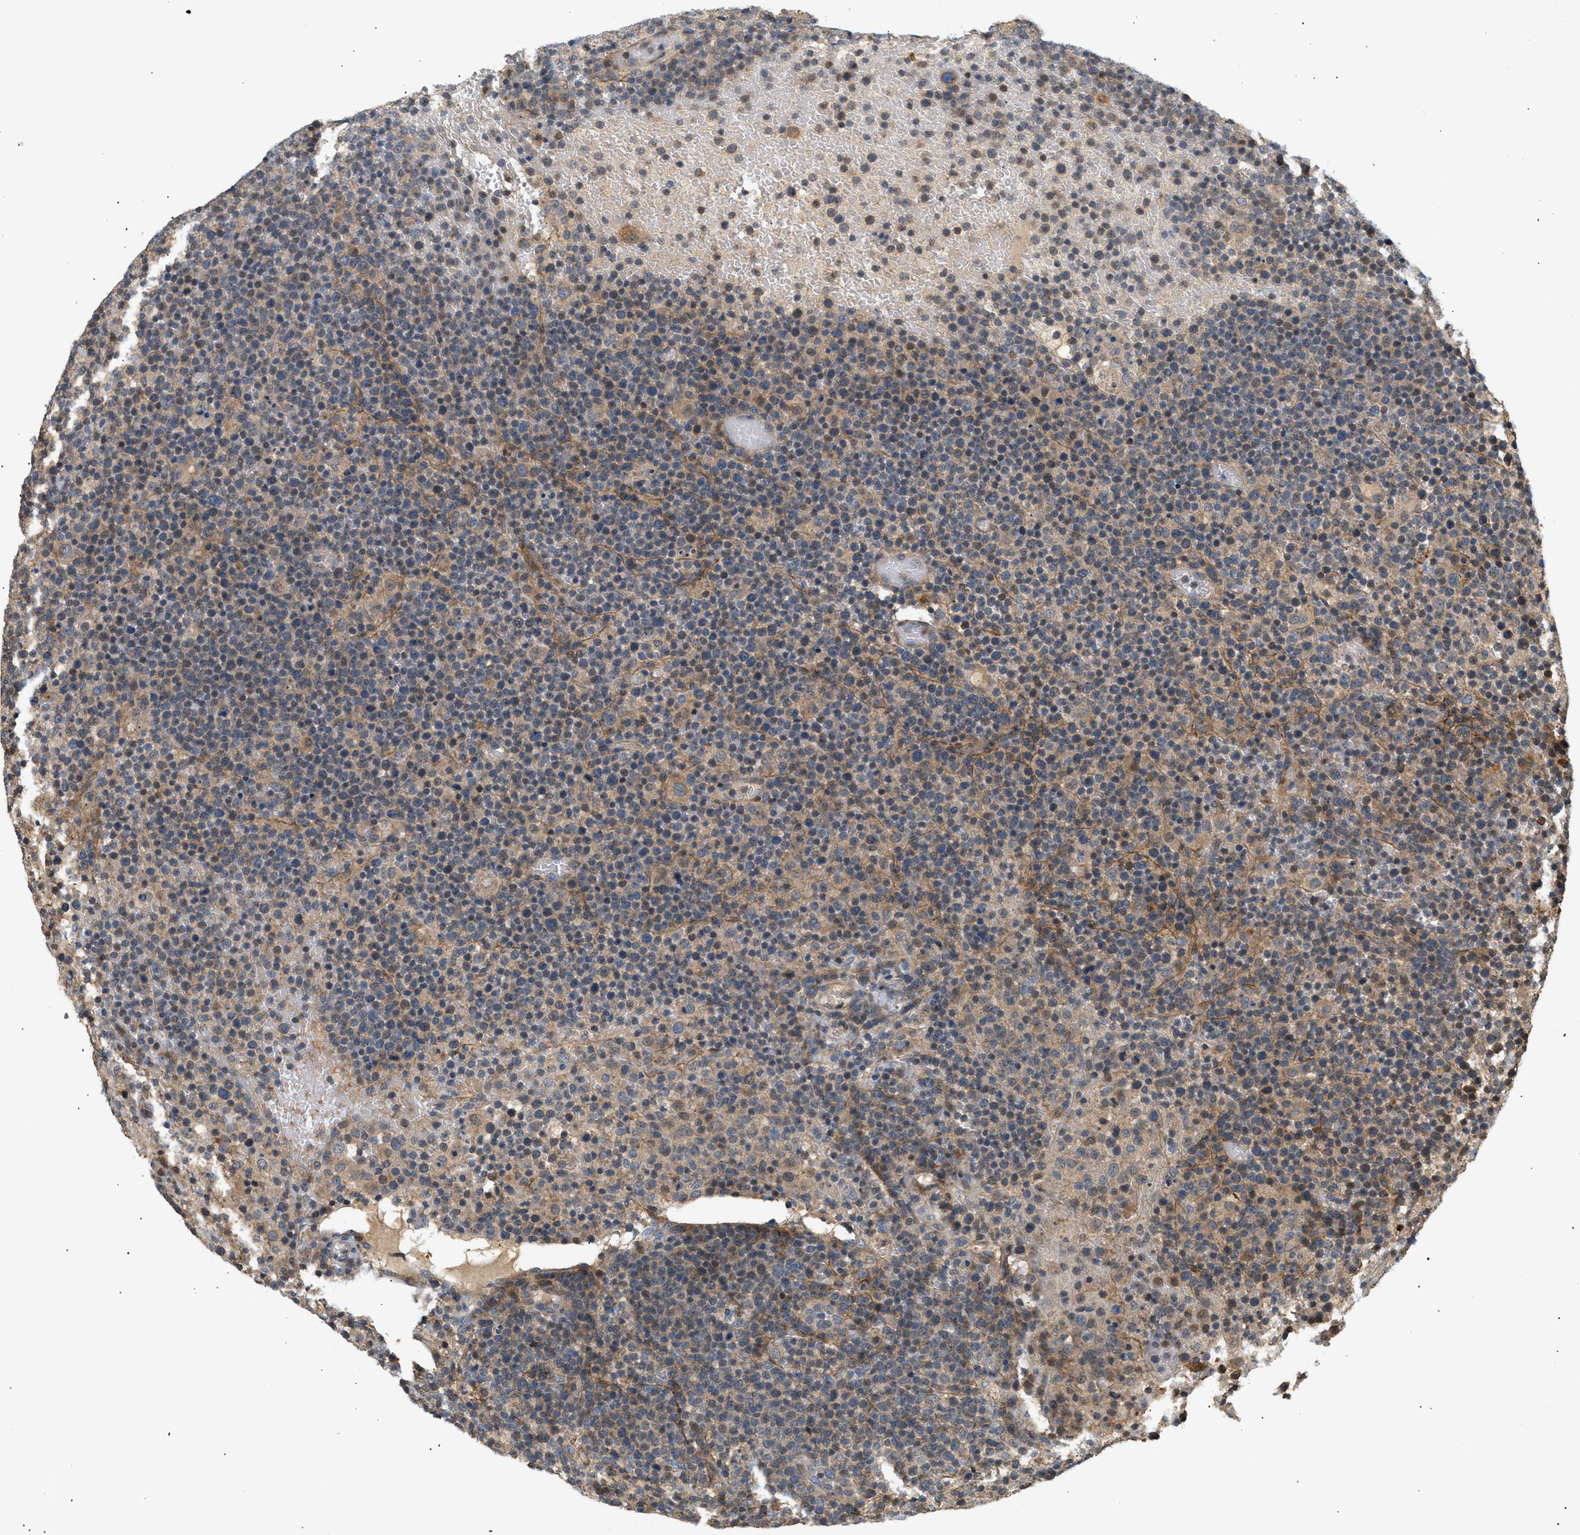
{"staining": {"intensity": "moderate", "quantity": "25%-75%", "location": "cytoplasmic/membranous"}, "tissue": "lymphoma", "cell_type": "Tumor cells", "image_type": "cancer", "snomed": [{"axis": "morphology", "description": "Malignant lymphoma, non-Hodgkin's type, High grade"}, {"axis": "topography", "description": "Lymph node"}], "caption": "Protein staining by IHC shows moderate cytoplasmic/membranous staining in approximately 25%-75% of tumor cells in lymphoma.", "gene": "FARS2", "patient": {"sex": "male", "age": 61}}